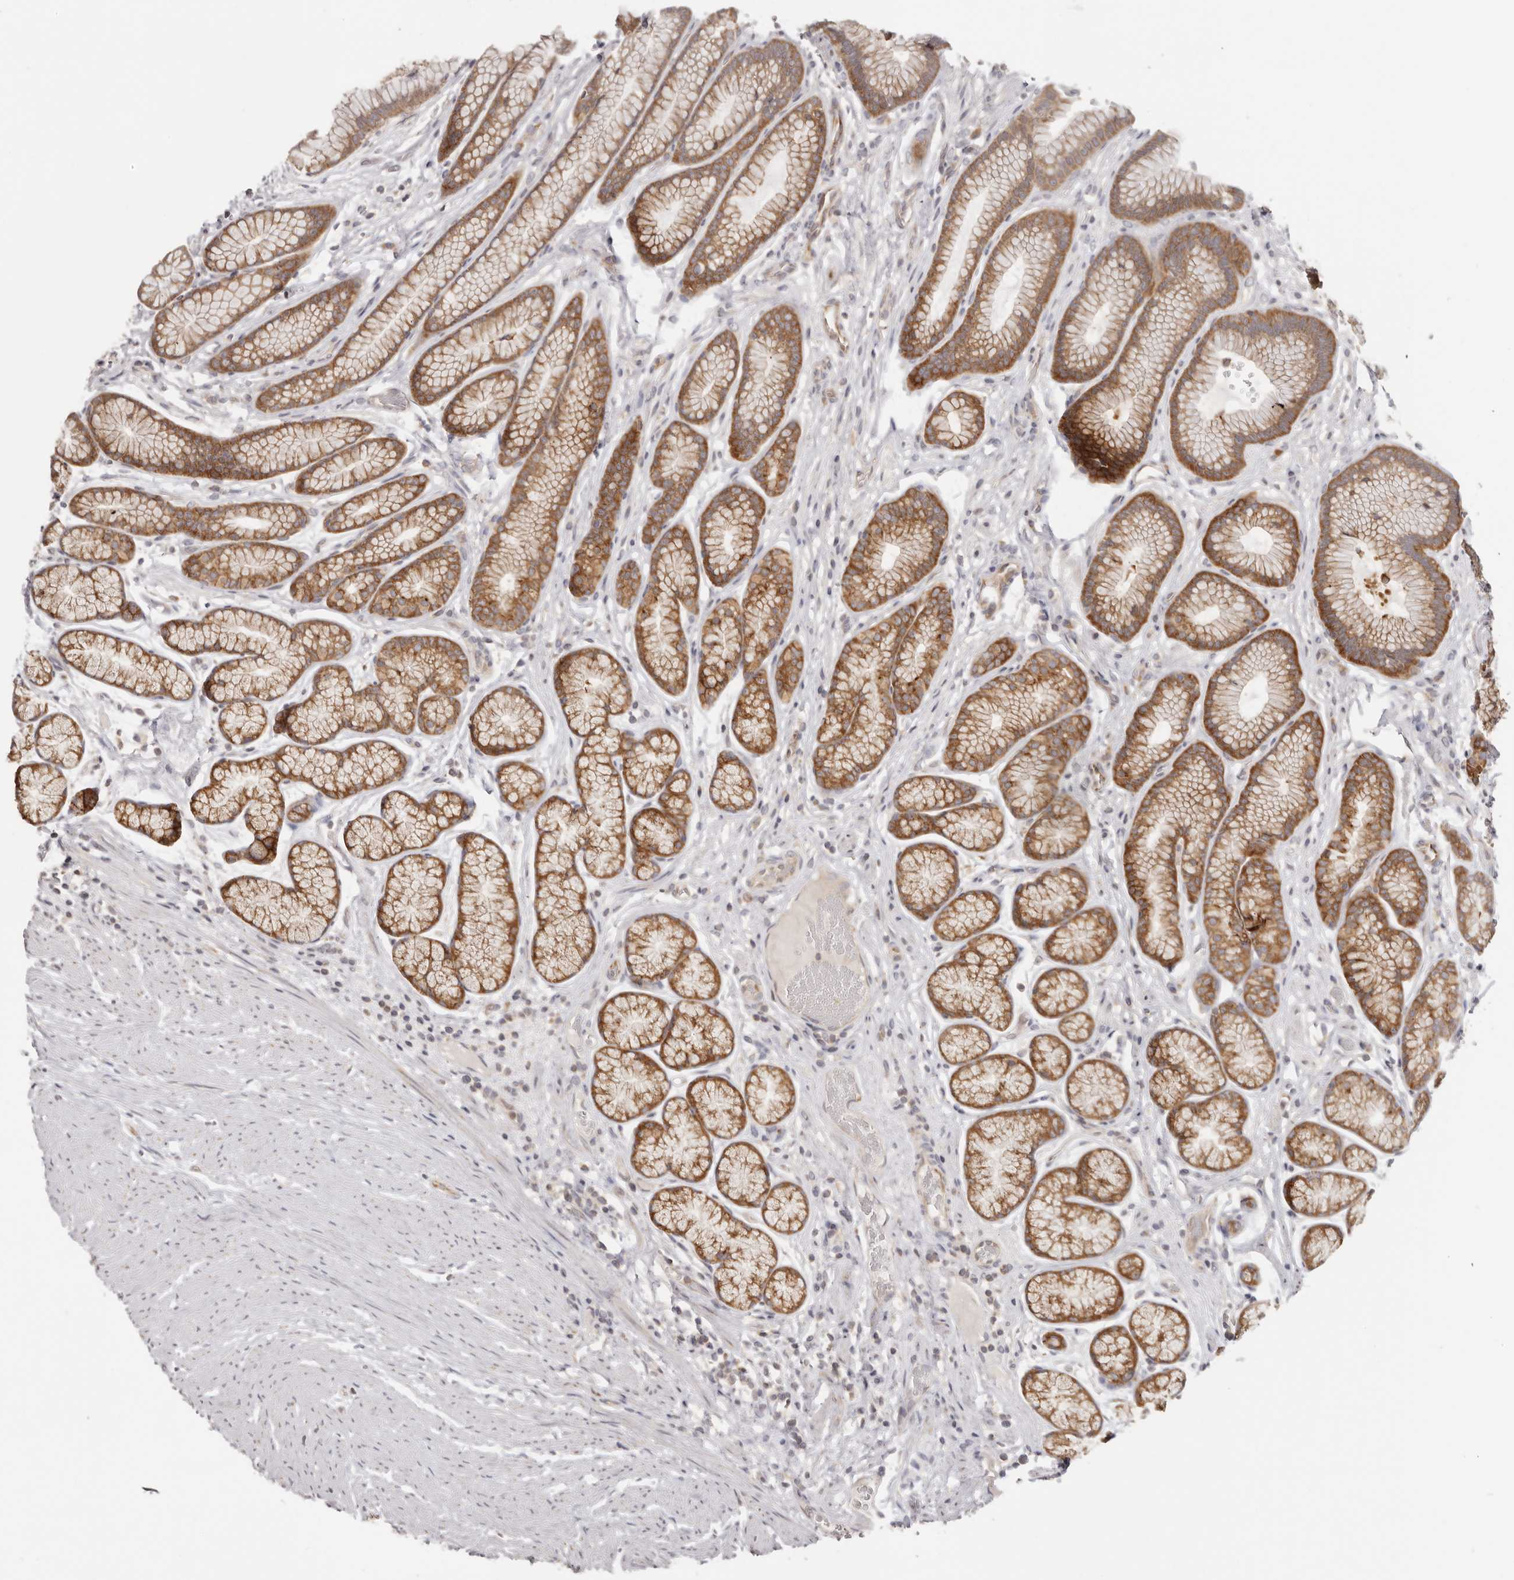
{"staining": {"intensity": "moderate", "quantity": ">75%", "location": "cytoplasmic/membranous"}, "tissue": "stomach", "cell_type": "Glandular cells", "image_type": "normal", "snomed": [{"axis": "morphology", "description": "Normal tissue, NOS"}, {"axis": "topography", "description": "Stomach"}], "caption": "Benign stomach shows moderate cytoplasmic/membranous positivity in about >75% of glandular cells.", "gene": "EEF1E1", "patient": {"sex": "male", "age": 42}}